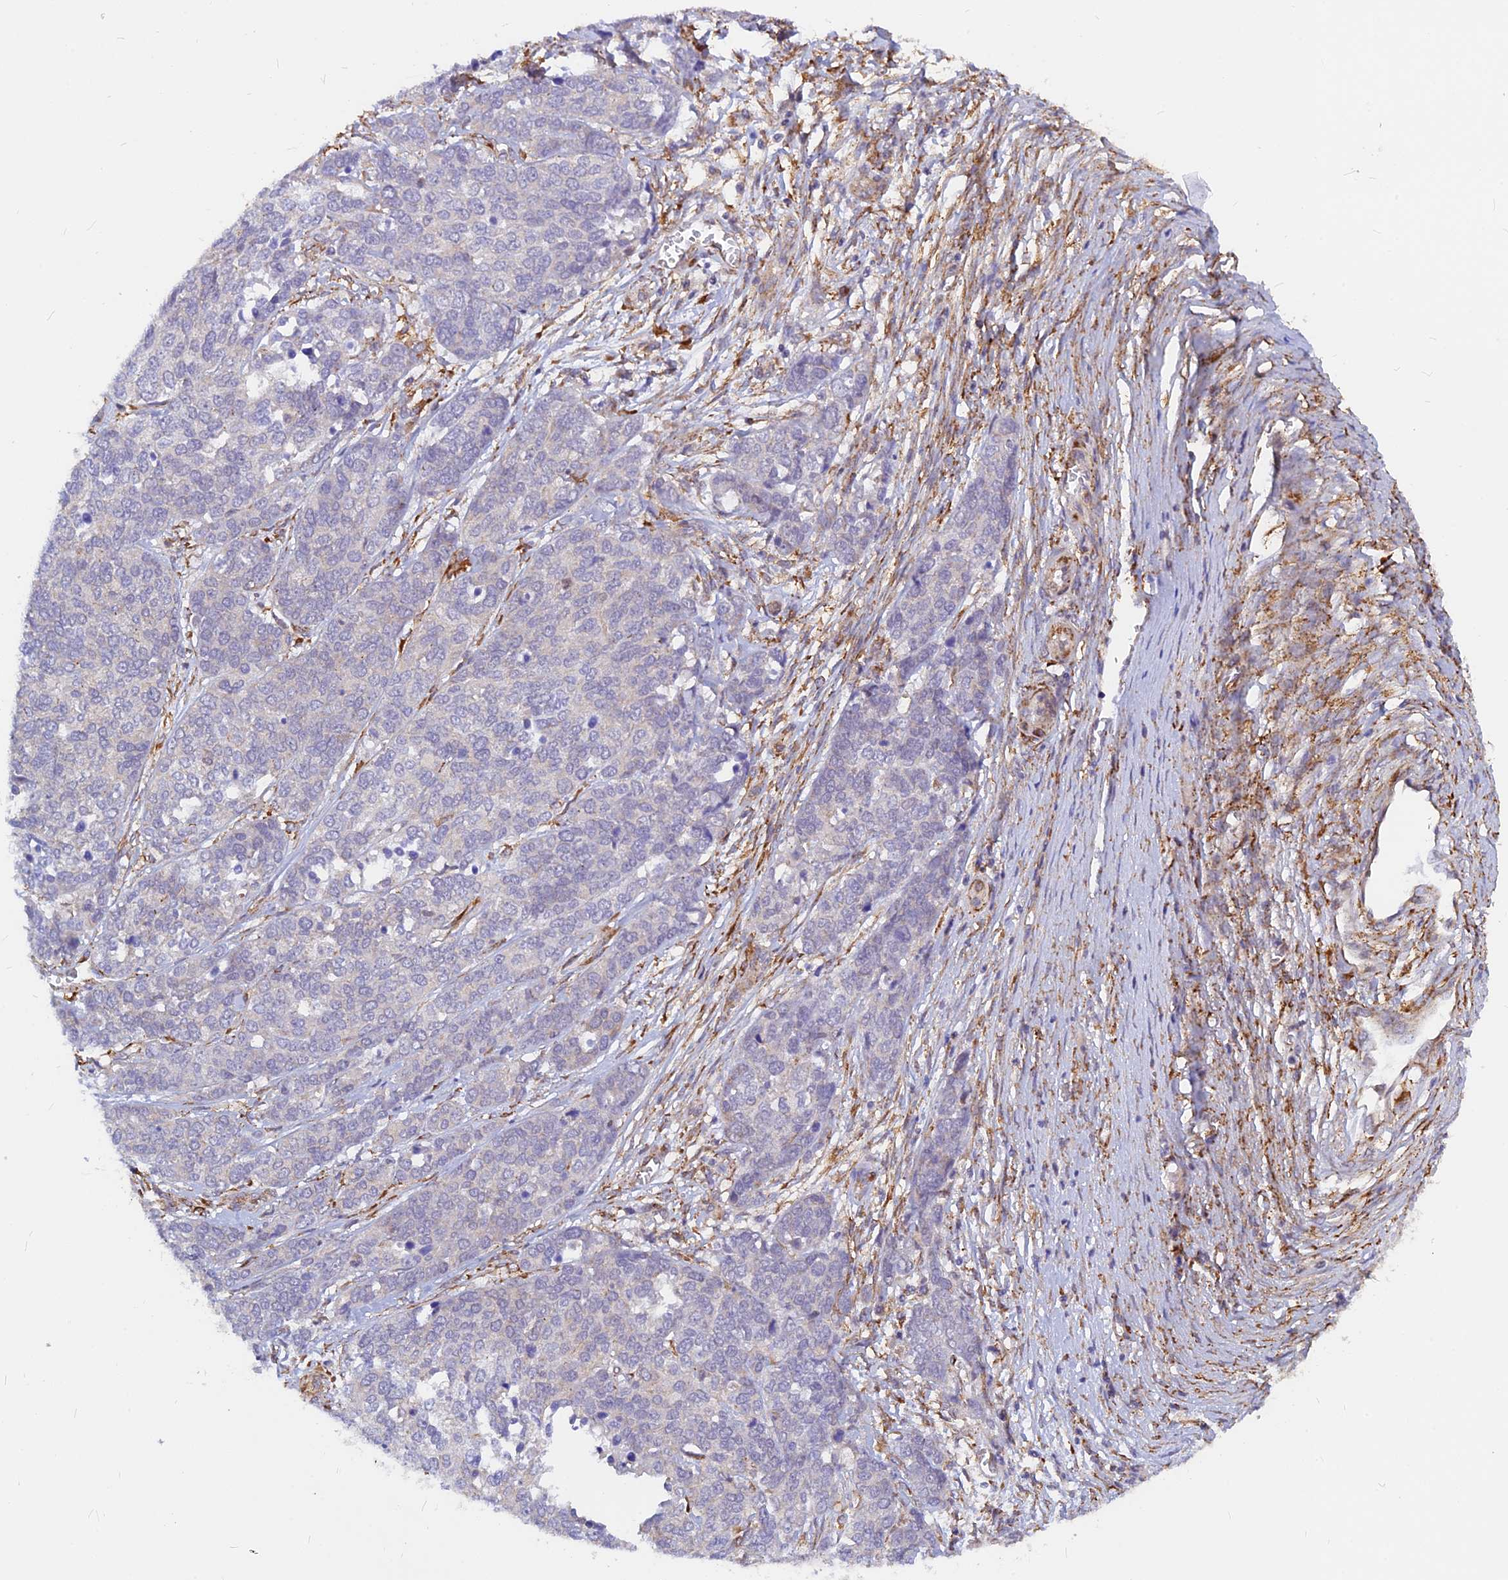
{"staining": {"intensity": "negative", "quantity": "none", "location": "none"}, "tissue": "ovarian cancer", "cell_type": "Tumor cells", "image_type": "cancer", "snomed": [{"axis": "morphology", "description": "Cystadenocarcinoma, serous, NOS"}, {"axis": "topography", "description": "Ovary"}], "caption": "An immunohistochemistry (IHC) micrograph of ovarian cancer (serous cystadenocarcinoma) is shown. There is no staining in tumor cells of ovarian cancer (serous cystadenocarcinoma). (DAB (3,3'-diaminobenzidine) IHC visualized using brightfield microscopy, high magnification).", "gene": "VSTM2L", "patient": {"sex": "female", "age": 44}}